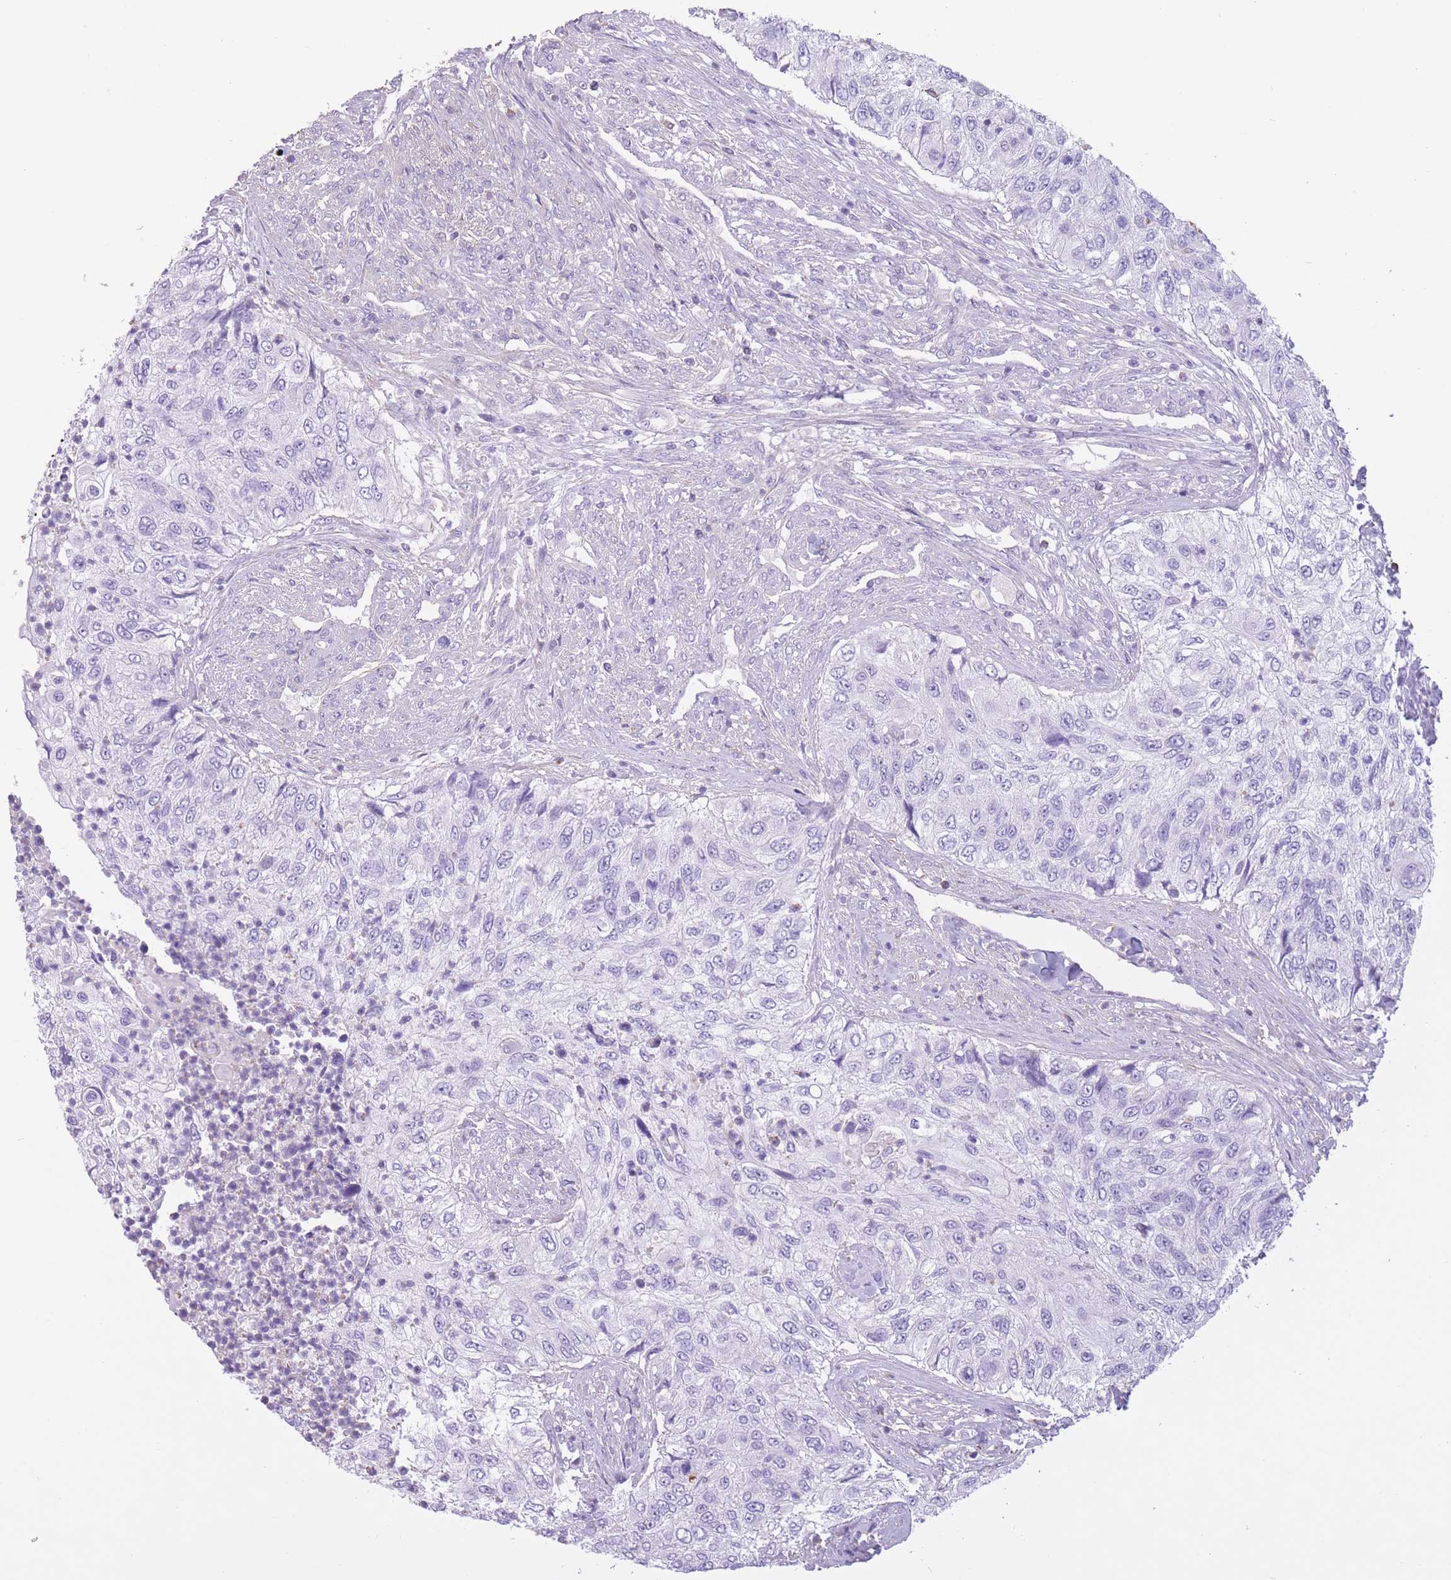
{"staining": {"intensity": "negative", "quantity": "none", "location": "none"}, "tissue": "urothelial cancer", "cell_type": "Tumor cells", "image_type": "cancer", "snomed": [{"axis": "morphology", "description": "Urothelial carcinoma, High grade"}, {"axis": "topography", "description": "Urinary bladder"}], "caption": "Immunohistochemistry (IHC) of human urothelial cancer displays no positivity in tumor cells.", "gene": "PDHA1", "patient": {"sex": "female", "age": 60}}